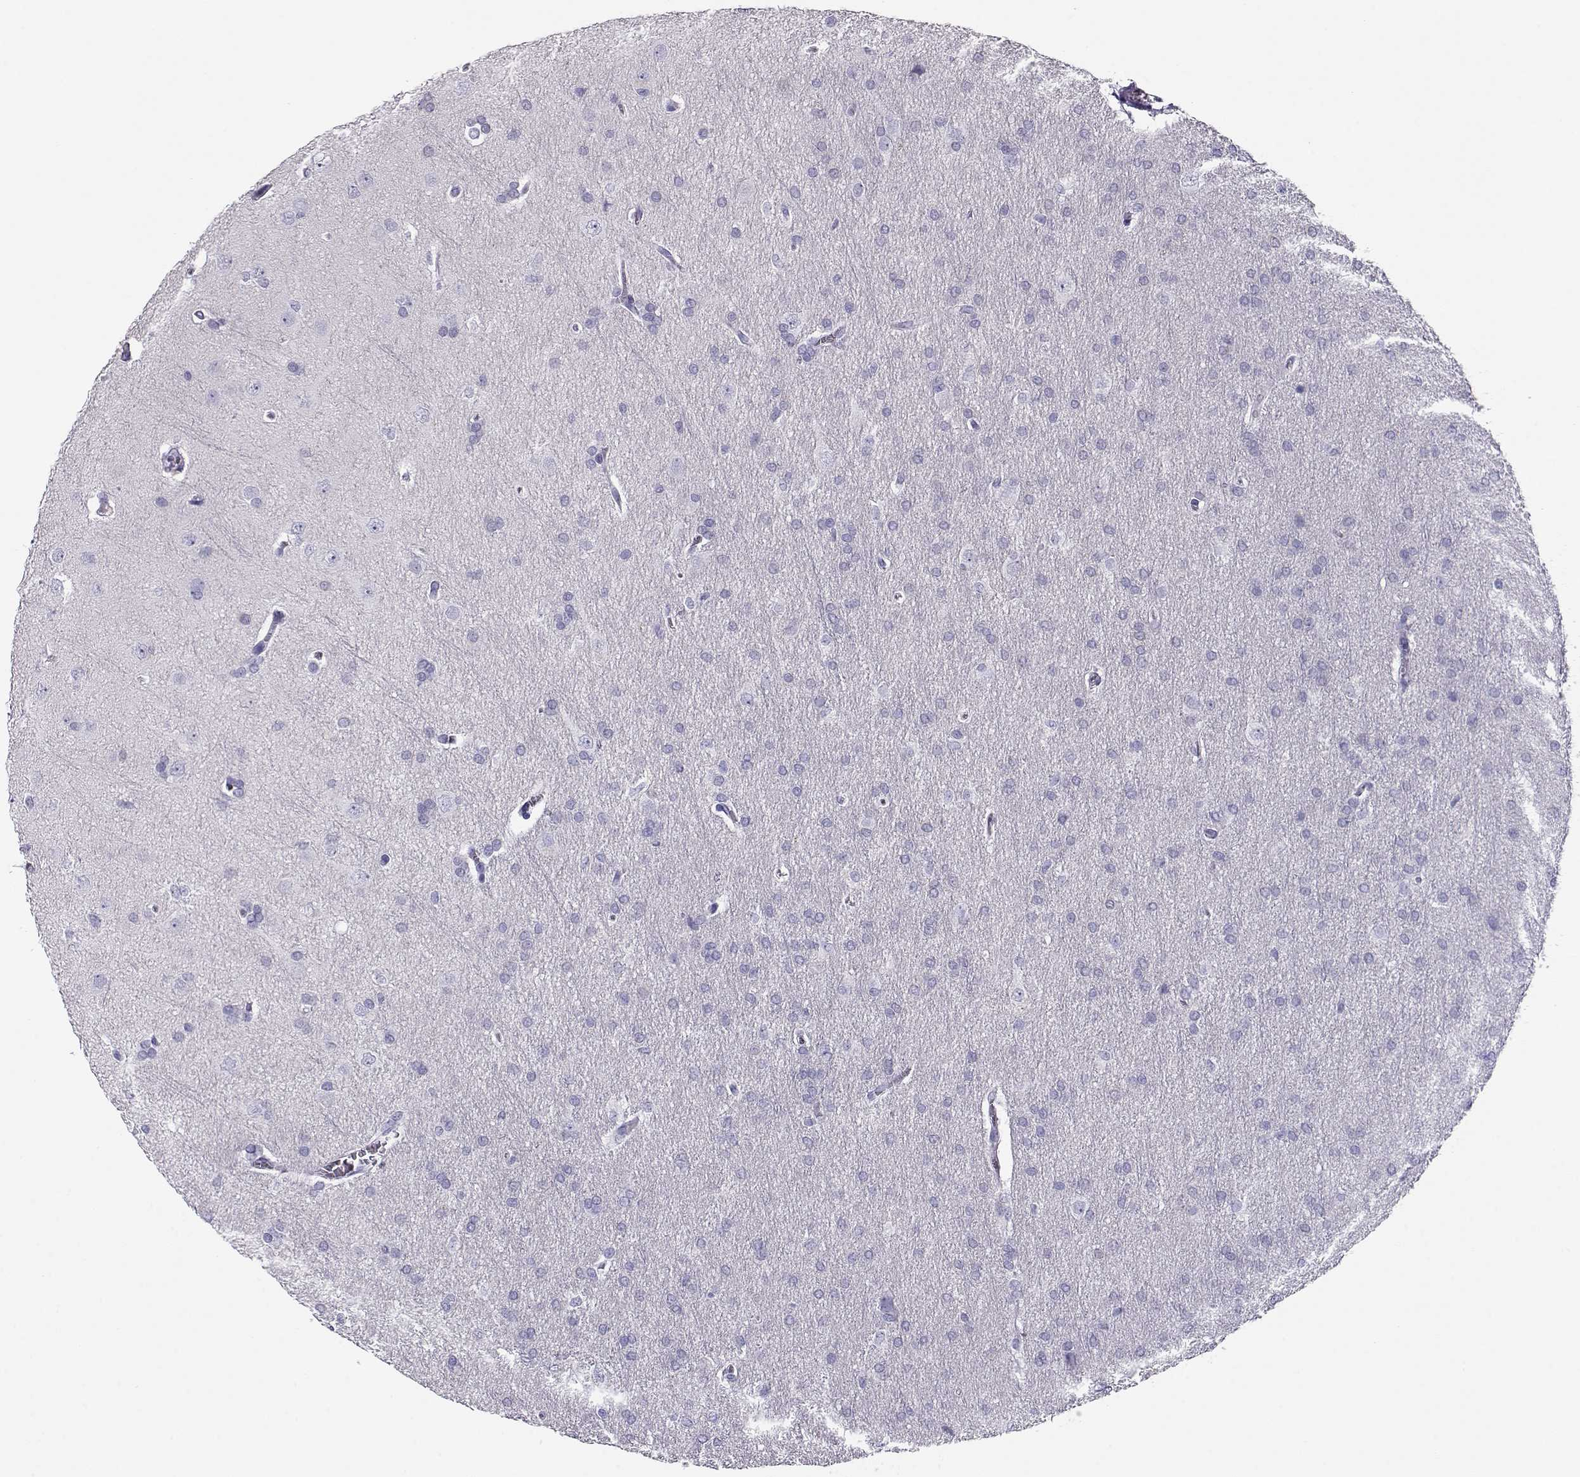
{"staining": {"intensity": "negative", "quantity": "none", "location": "none"}, "tissue": "glioma", "cell_type": "Tumor cells", "image_type": "cancer", "snomed": [{"axis": "morphology", "description": "Glioma, malignant, Low grade"}, {"axis": "topography", "description": "Brain"}], "caption": "This is an immunohistochemistry (IHC) micrograph of malignant low-grade glioma. There is no expression in tumor cells.", "gene": "CRX", "patient": {"sex": "female", "age": 32}}